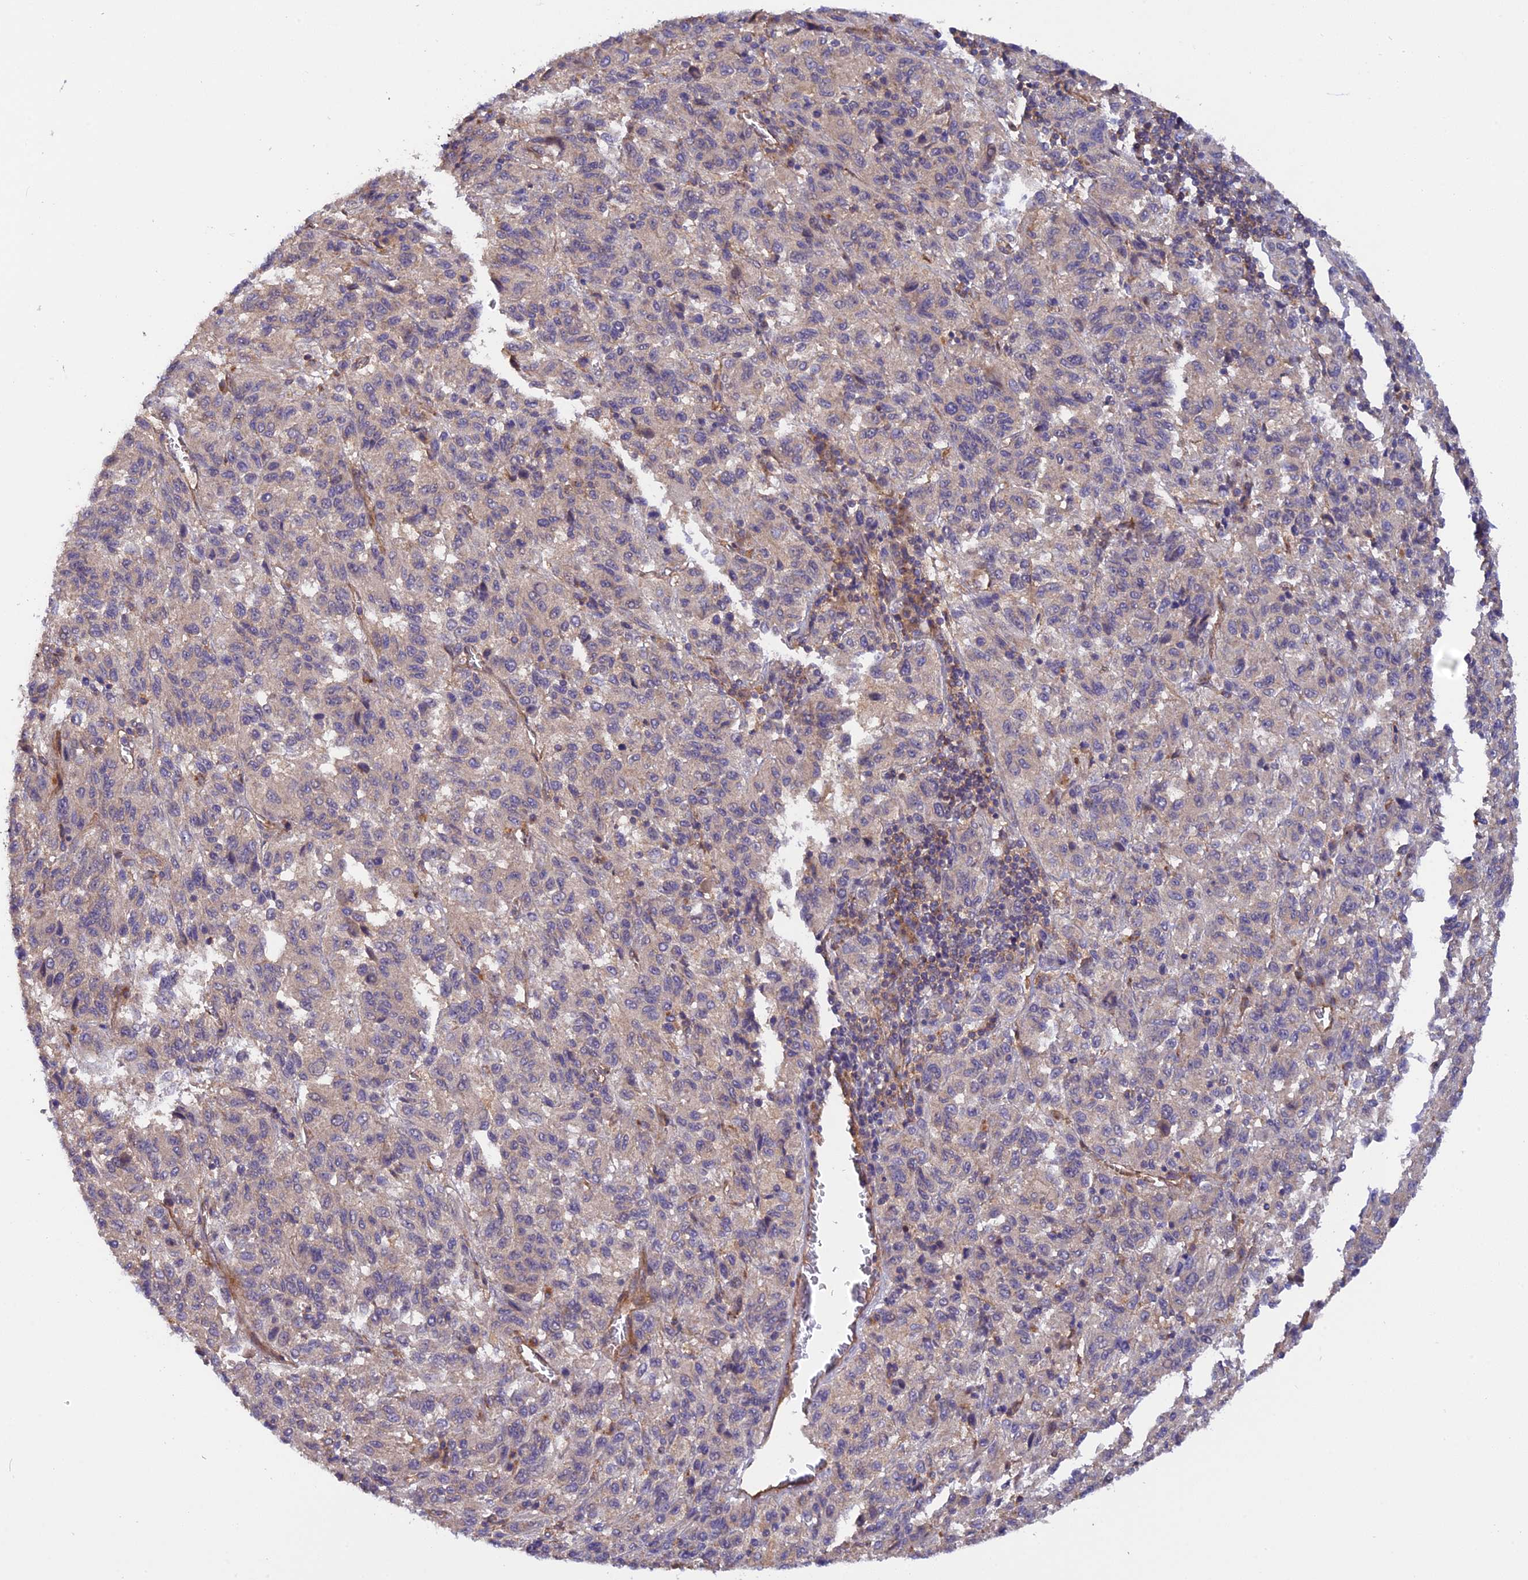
{"staining": {"intensity": "weak", "quantity": "25%-75%", "location": "cytoplasmic/membranous"}, "tissue": "melanoma", "cell_type": "Tumor cells", "image_type": "cancer", "snomed": [{"axis": "morphology", "description": "Malignant melanoma, Metastatic site"}, {"axis": "topography", "description": "Lung"}], "caption": "DAB (3,3'-diaminobenzidine) immunohistochemical staining of human malignant melanoma (metastatic site) demonstrates weak cytoplasmic/membranous protein positivity in approximately 25%-75% of tumor cells. (brown staining indicates protein expression, while blue staining denotes nuclei).", "gene": "ADAMTS15", "patient": {"sex": "male", "age": 64}}